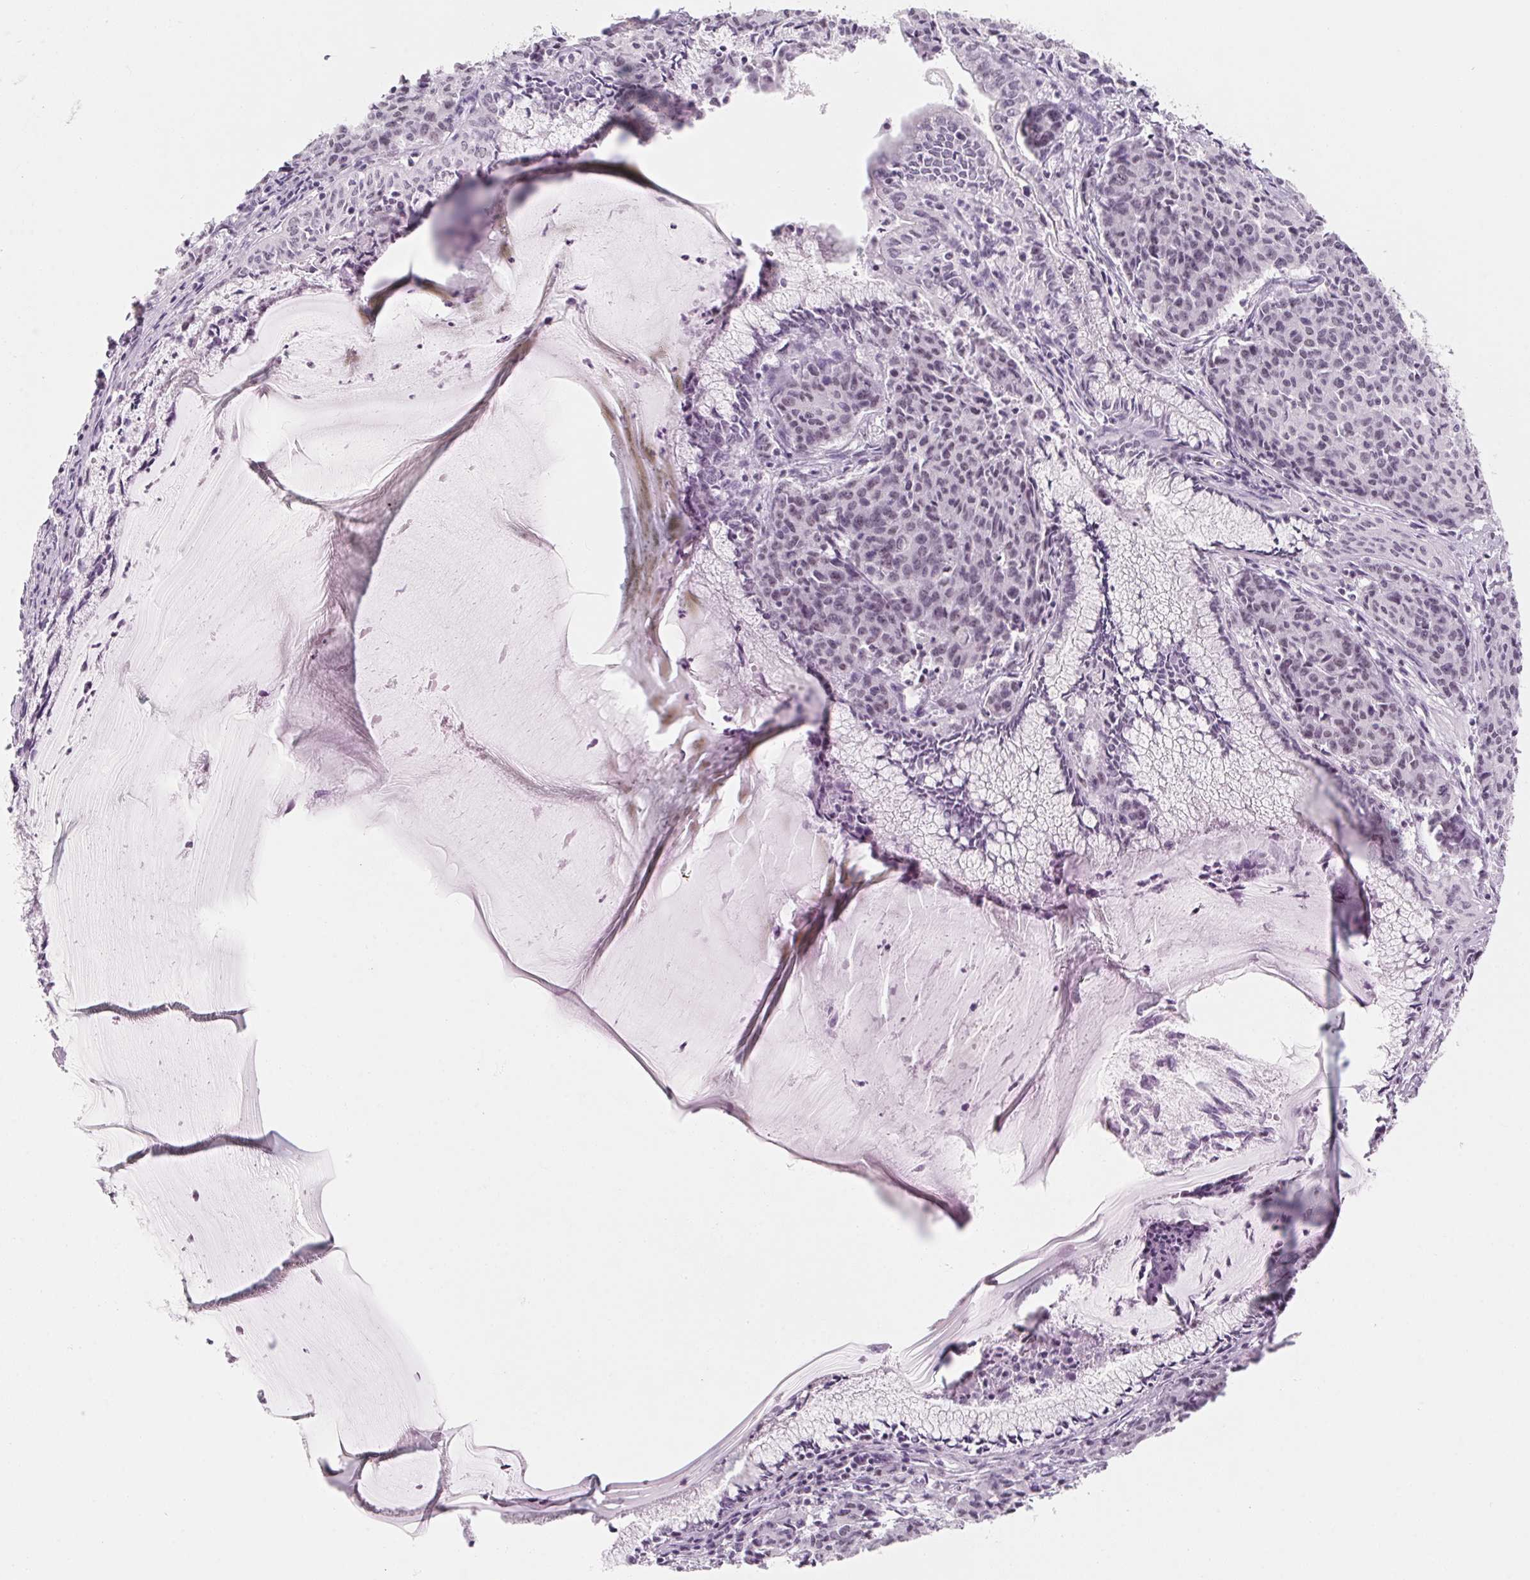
{"staining": {"intensity": "weak", "quantity": "25%-75%", "location": "nuclear"}, "tissue": "cervical cancer", "cell_type": "Tumor cells", "image_type": "cancer", "snomed": [{"axis": "morphology", "description": "Squamous cell carcinoma, NOS"}, {"axis": "topography", "description": "Cervix"}], "caption": "Protein staining reveals weak nuclear expression in about 25%-75% of tumor cells in cervical squamous cell carcinoma. The staining is performed using DAB (3,3'-diaminobenzidine) brown chromogen to label protein expression. The nuclei are counter-stained blue using hematoxylin.", "gene": "ZIC4", "patient": {"sex": "female", "age": 28}}